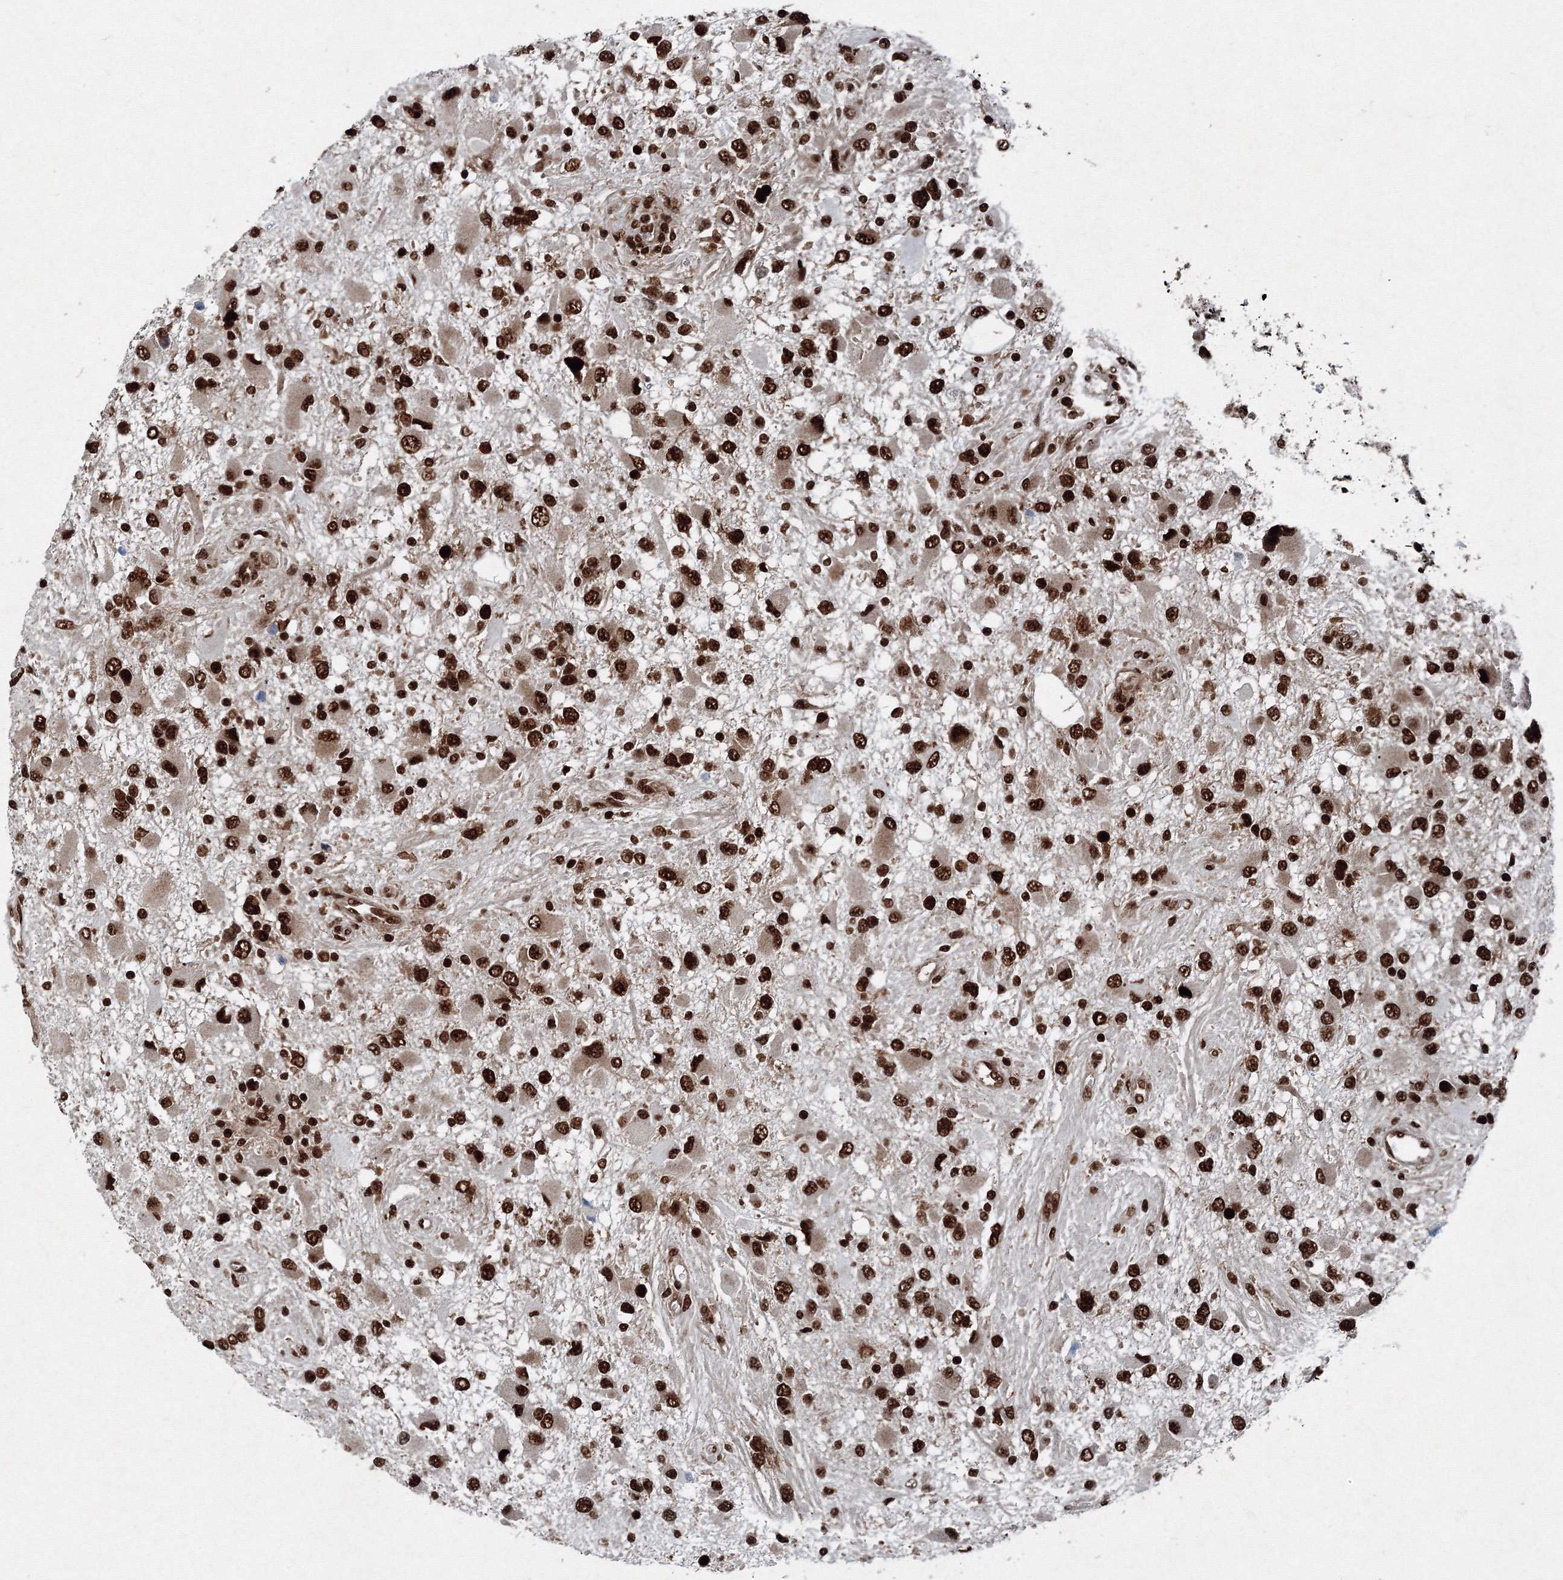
{"staining": {"intensity": "strong", "quantity": ">75%", "location": "nuclear"}, "tissue": "glioma", "cell_type": "Tumor cells", "image_type": "cancer", "snomed": [{"axis": "morphology", "description": "Glioma, malignant, High grade"}, {"axis": "topography", "description": "Brain"}], "caption": "Glioma stained for a protein reveals strong nuclear positivity in tumor cells.", "gene": "SNRPC", "patient": {"sex": "male", "age": 53}}